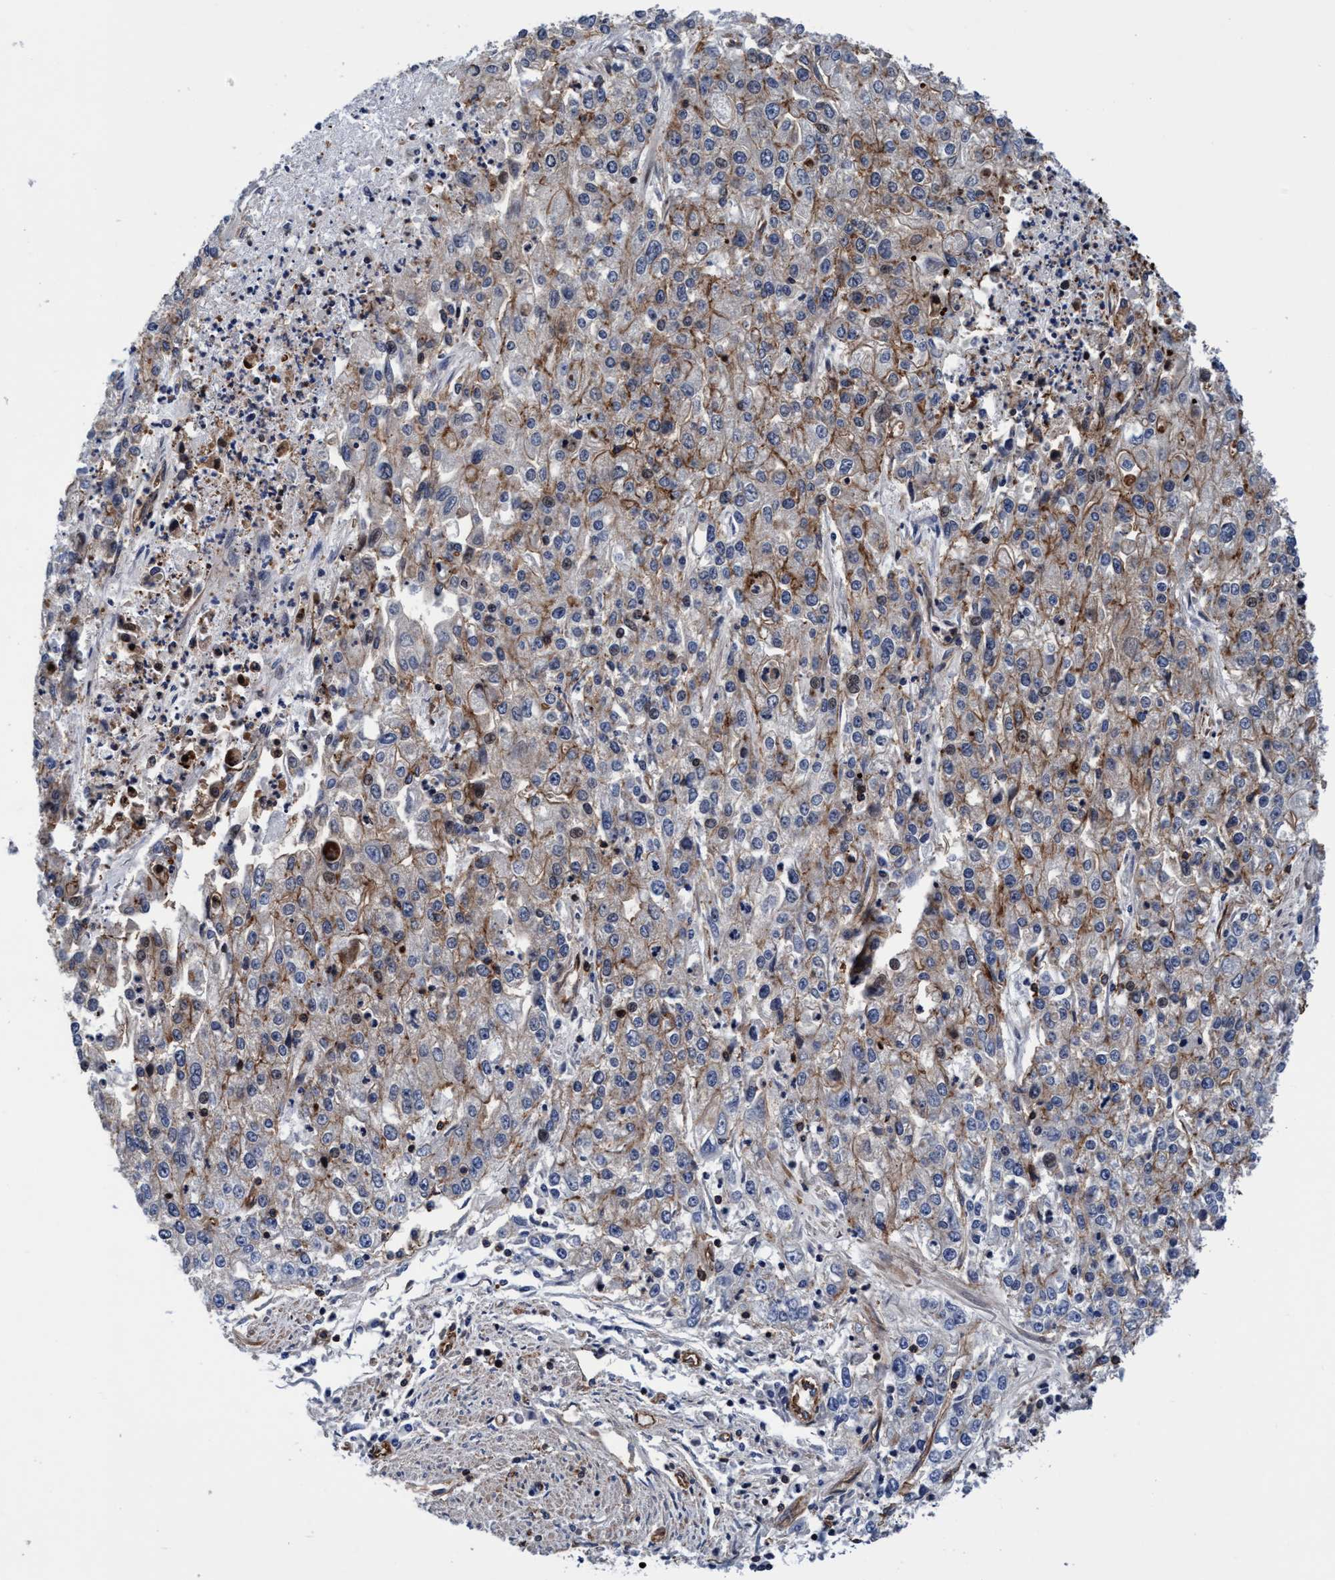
{"staining": {"intensity": "moderate", "quantity": "<25%", "location": "cytoplasmic/membranous"}, "tissue": "endometrial cancer", "cell_type": "Tumor cells", "image_type": "cancer", "snomed": [{"axis": "morphology", "description": "Adenocarcinoma, NOS"}, {"axis": "topography", "description": "Endometrium"}], "caption": "Endometrial cancer stained with DAB (3,3'-diaminobenzidine) immunohistochemistry displays low levels of moderate cytoplasmic/membranous expression in approximately <25% of tumor cells.", "gene": "MCM3AP", "patient": {"sex": "female", "age": 49}}